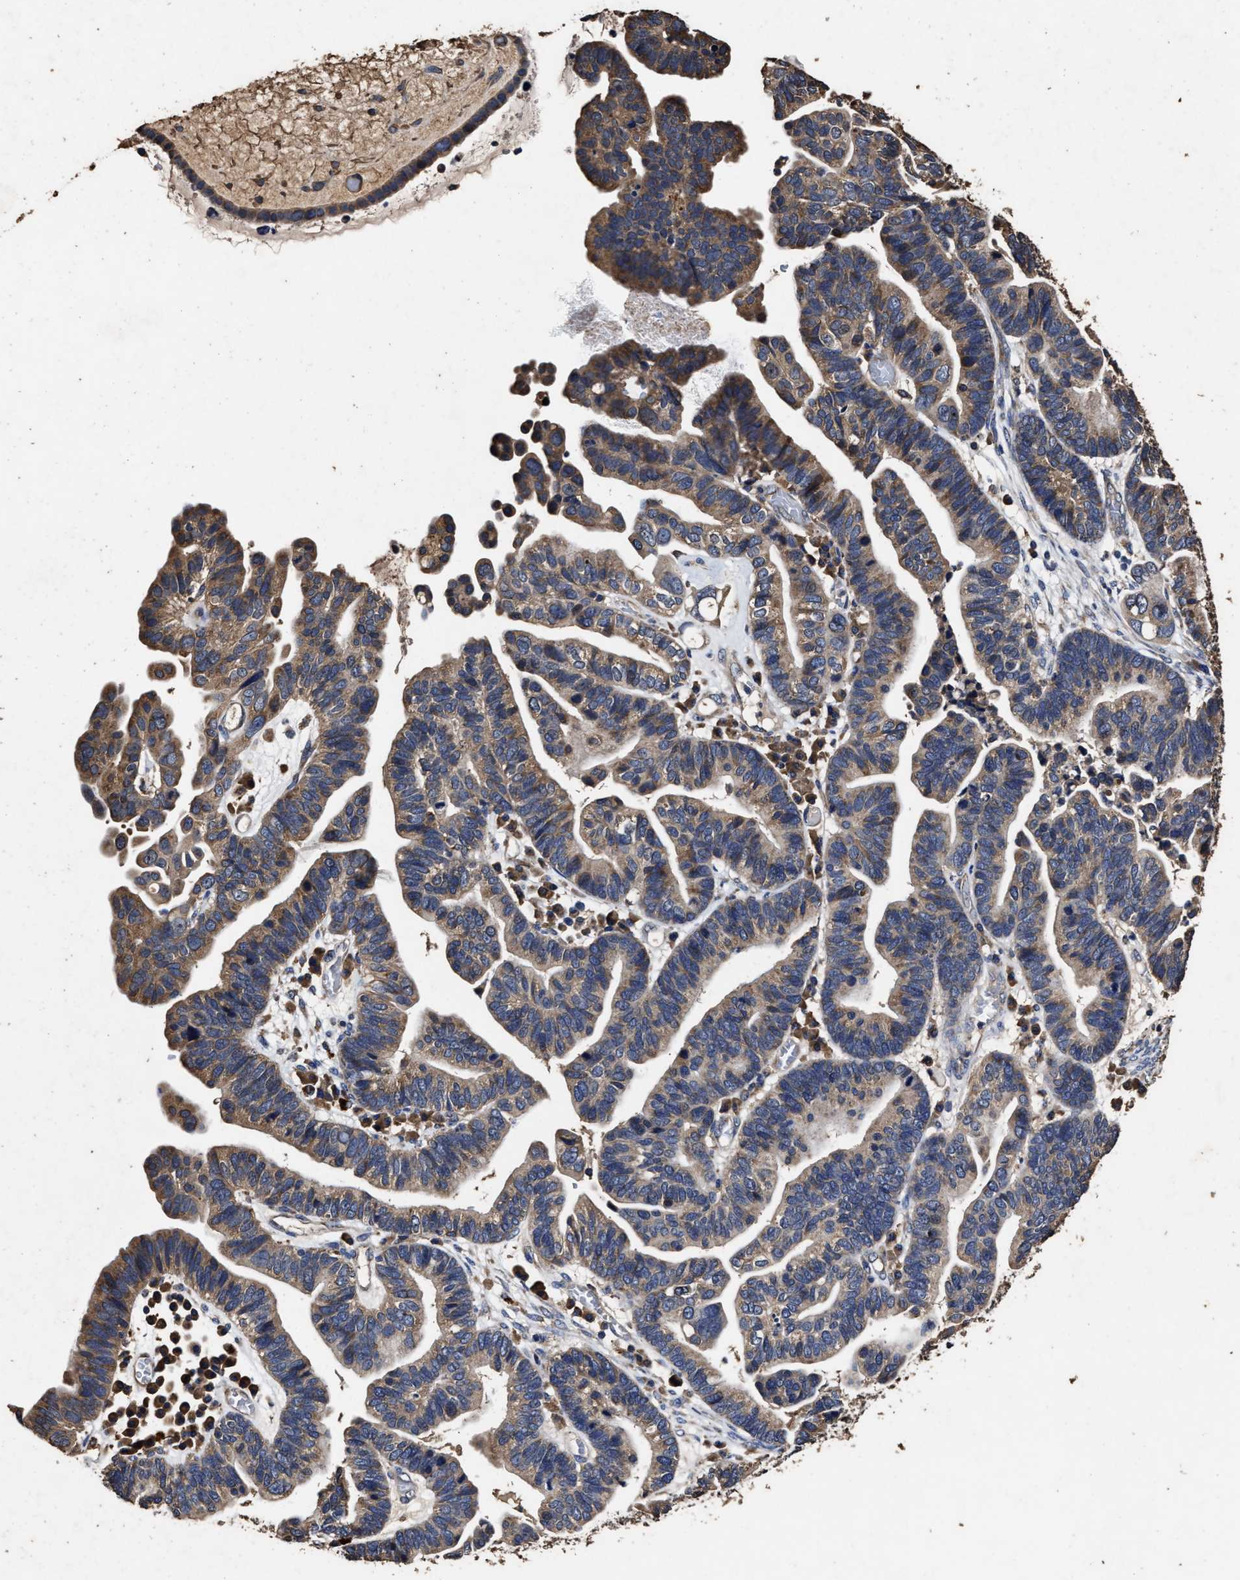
{"staining": {"intensity": "weak", "quantity": ">75%", "location": "cytoplasmic/membranous"}, "tissue": "ovarian cancer", "cell_type": "Tumor cells", "image_type": "cancer", "snomed": [{"axis": "morphology", "description": "Cystadenocarcinoma, serous, NOS"}, {"axis": "topography", "description": "Ovary"}], "caption": "Approximately >75% of tumor cells in ovarian cancer show weak cytoplasmic/membranous protein positivity as visualized by brown immunohistochemical staining.", "gene": "PPM1K", "patient": {"sex": "female", "age": 56}}